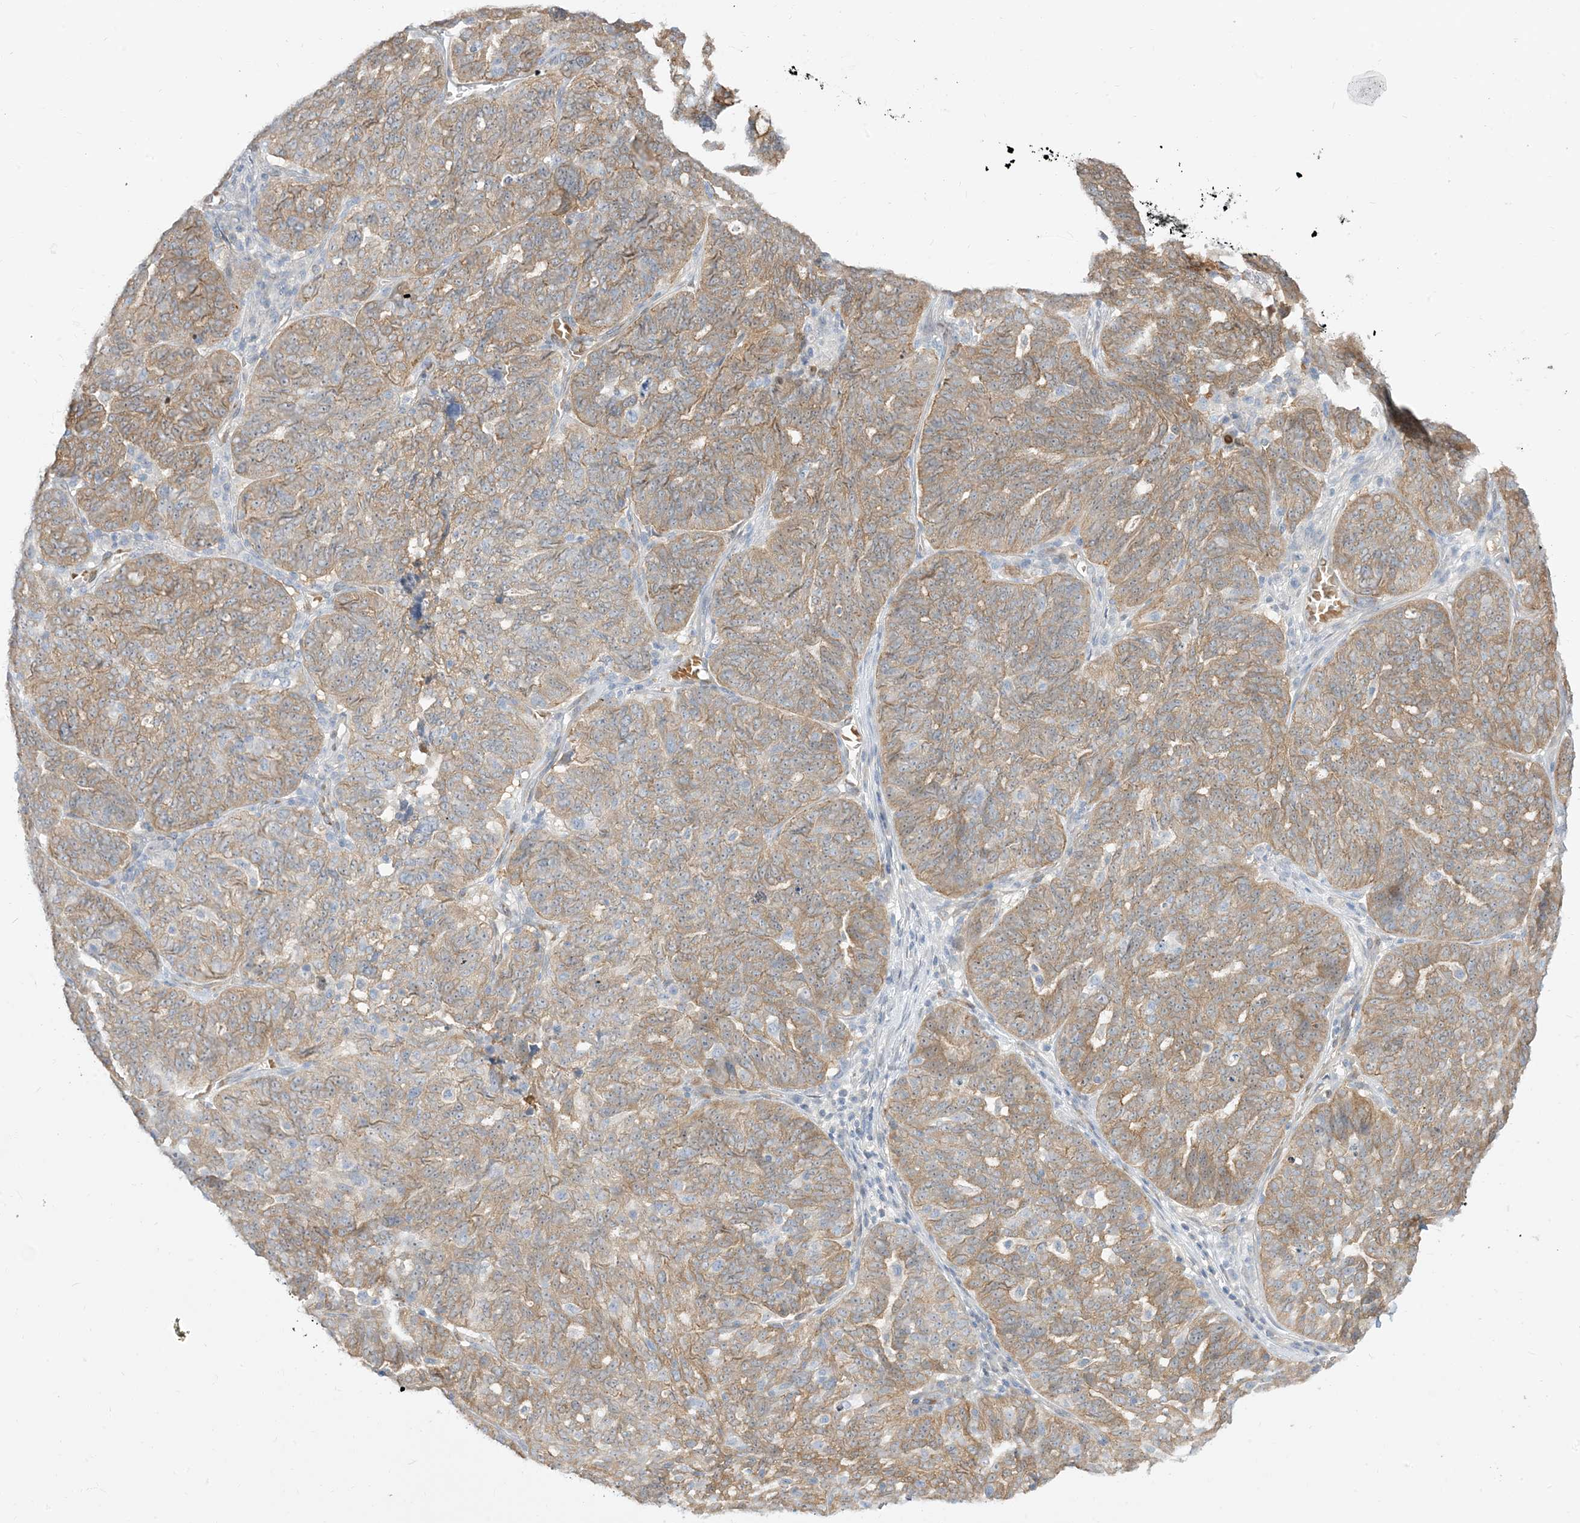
{"staining": {"intensity": "moderate", "quantity": "25%-75%", "location": "cytoplasmic/membranous"}, "tissue": "ovarian cancer", "cell_type": "Tumor cells", "image_type": "cancer", "snomed": [{"axis": "morphology", "description": "Cystadenocarcinoma, serous, NOS"}, {"axis": "topography", "description": "Ovary"}], "caption": "A histopathology image of human ovarian cancer (serous cystadenocarcinoma) stained for a protein exhibits moderate cytoplasmic/membranous brown staining in tumor cells. Immunohistochemistry (ihc) stains the protein in brown and the nuclei are stained blue.", "gene": "RIN1", "patient": {"sex": "female", "age": 59}}